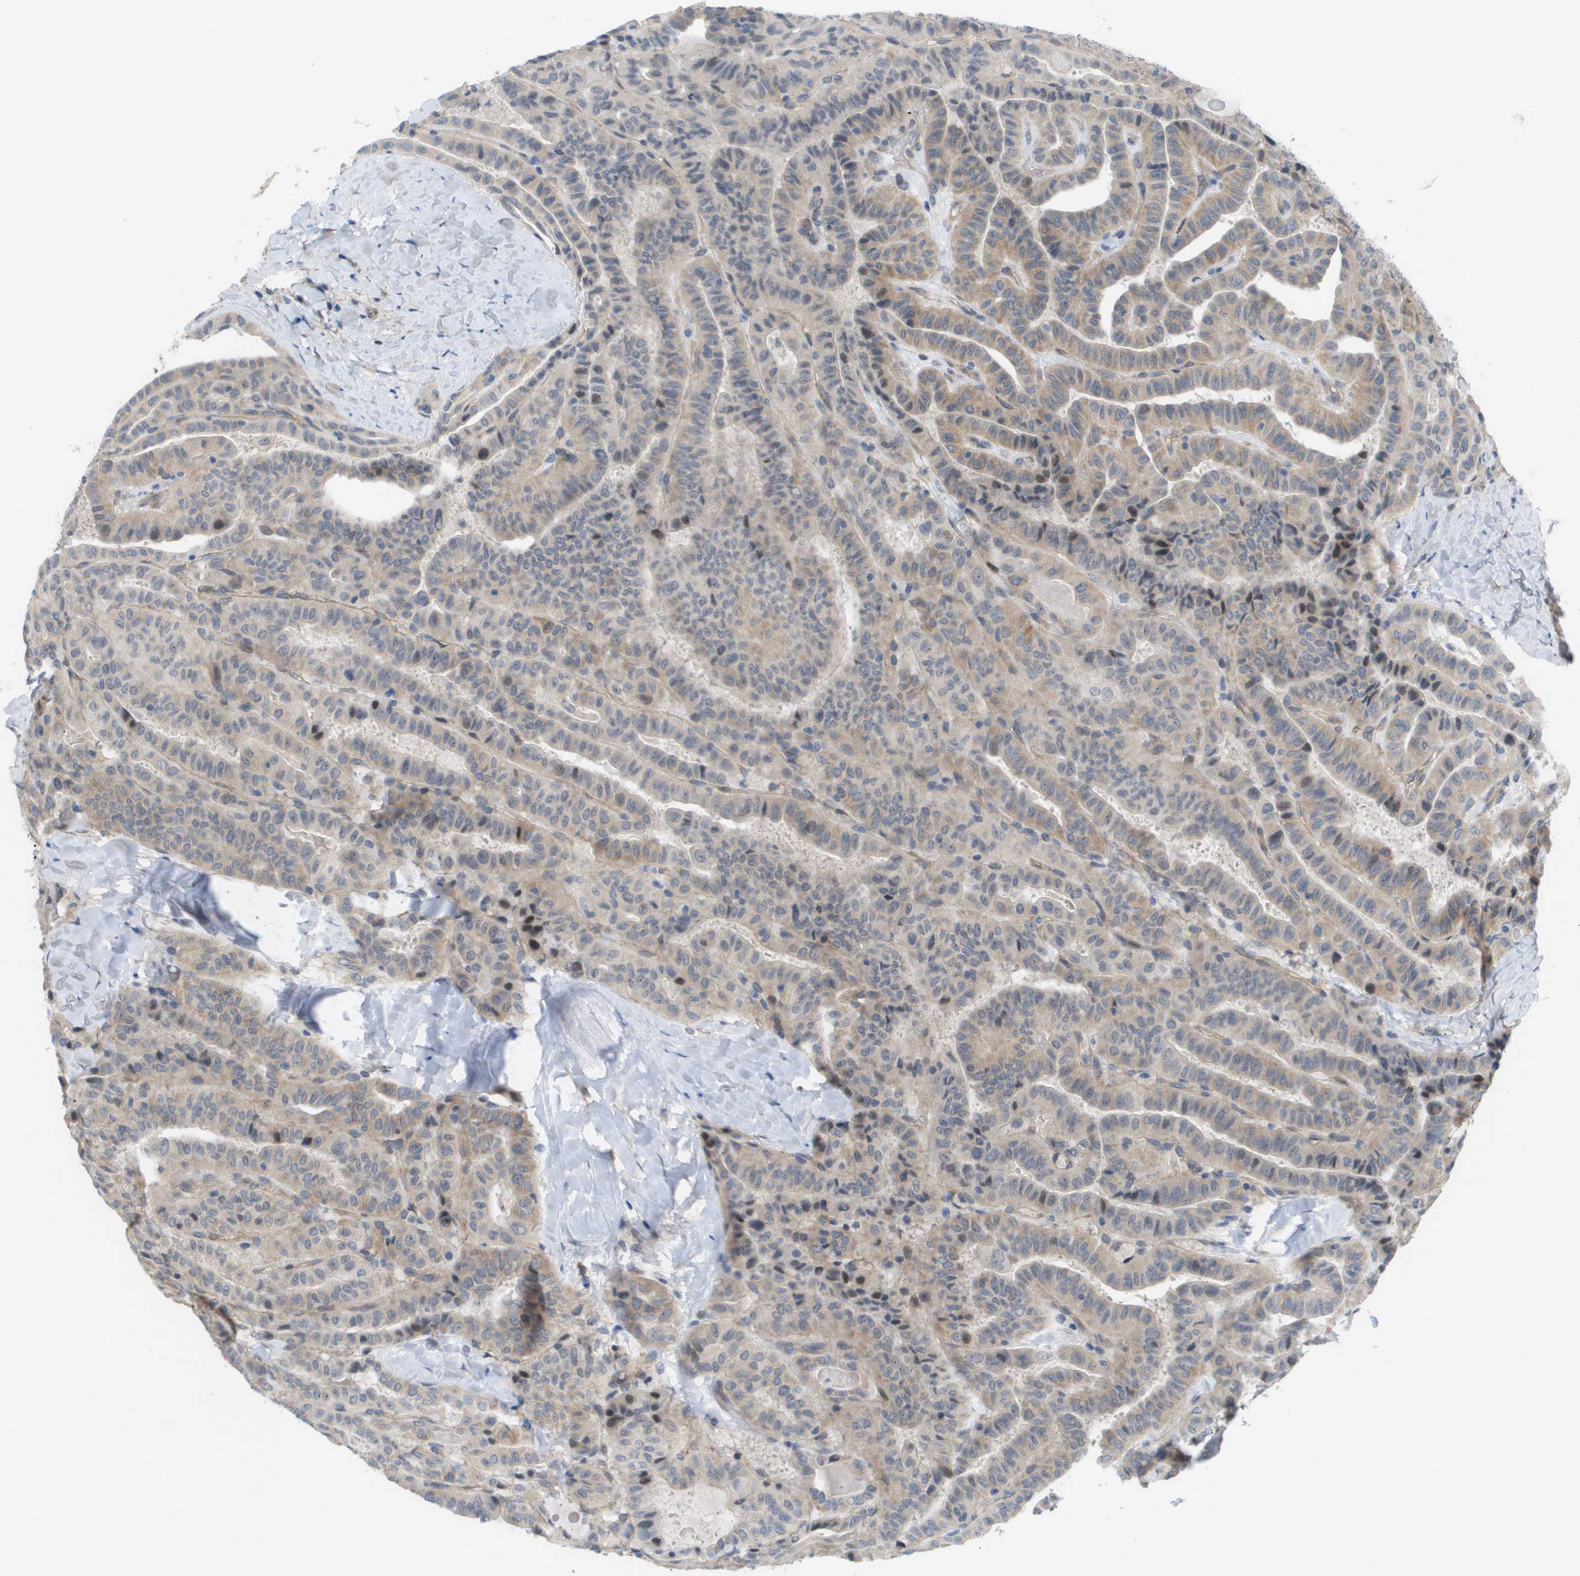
{"staining": {"intensity": "weak", "quantity": ">75%", "location": "cytoplasmic/membranous"}, "tissue": "thyroid cancer", "cell_type": "Tumor cells", "image_type": "cancer", "snomed": [{"axis": "morphology", "description": "Papillary adenocarcinoma, NOS"}, {"axis": "topography", "description": "Thyroid gland"}], "caption": "A brown stain highlights weak cytoplasmic/membranous expression of a protein in human thyroid cancer (papillary adenocarcinoma) tumor cells.", "gene": "MTARC2", "patient": {"sex": "male", "age": 77}}